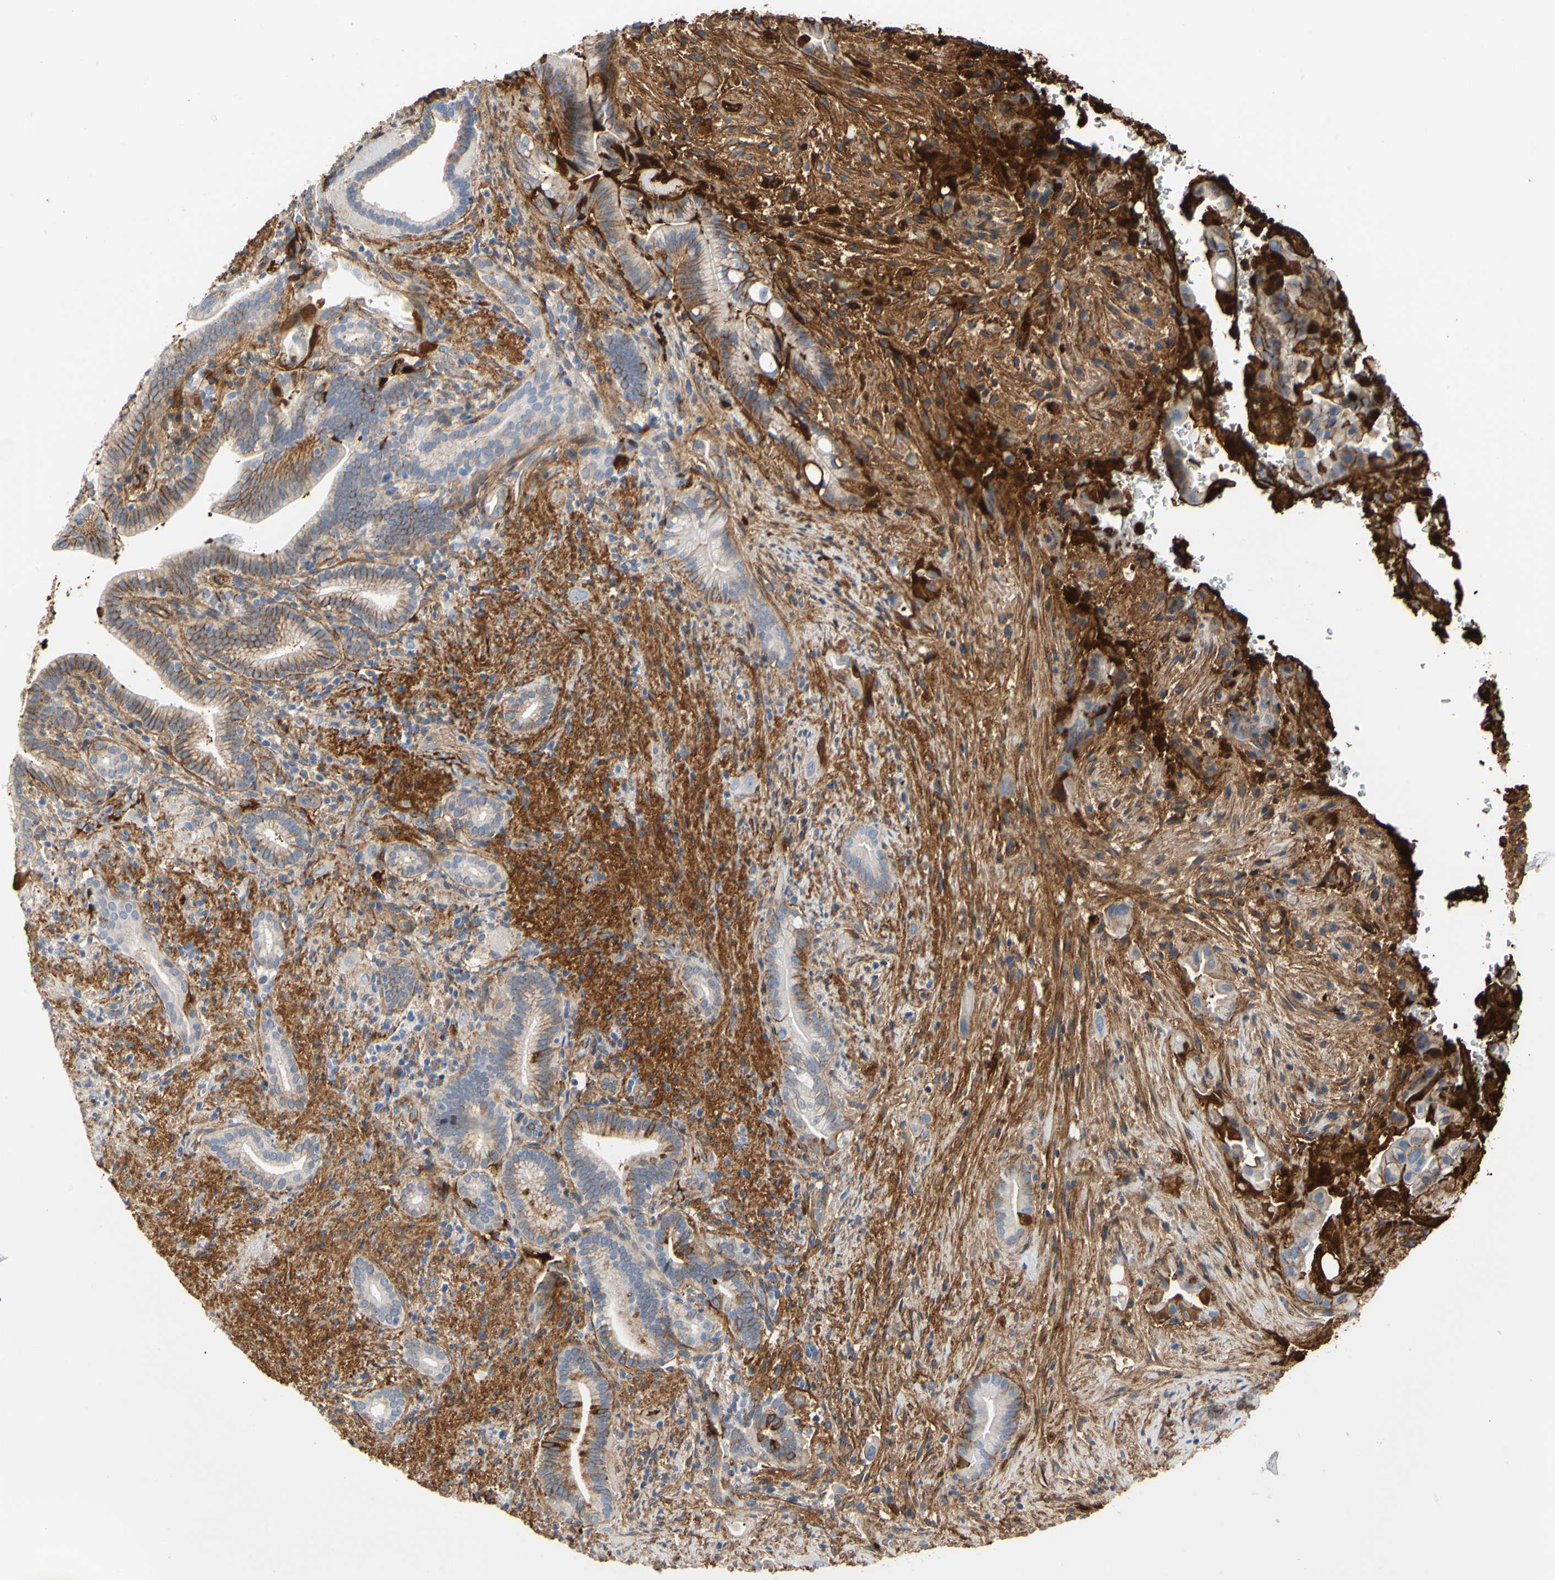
{"staining": {"intensity": "weak", "quantity": ">75%", "location": "cytoplasmic/membranous"}, "tissue": "liver cancer", "cell_type": "Tumor cells", "image_type": "cancer", "snomed": [{"axis": "morphology", "description": "Cholangiocarcinoma"}, {"axis": "topography", "description": "Liver"}], "caption": "Liver cancer stained for a protein demonstrates weak cytoplasmic/membranous positivity in tumor cells.", "gene": "FGB", "patient": {"sex": "female", "age": 68}}